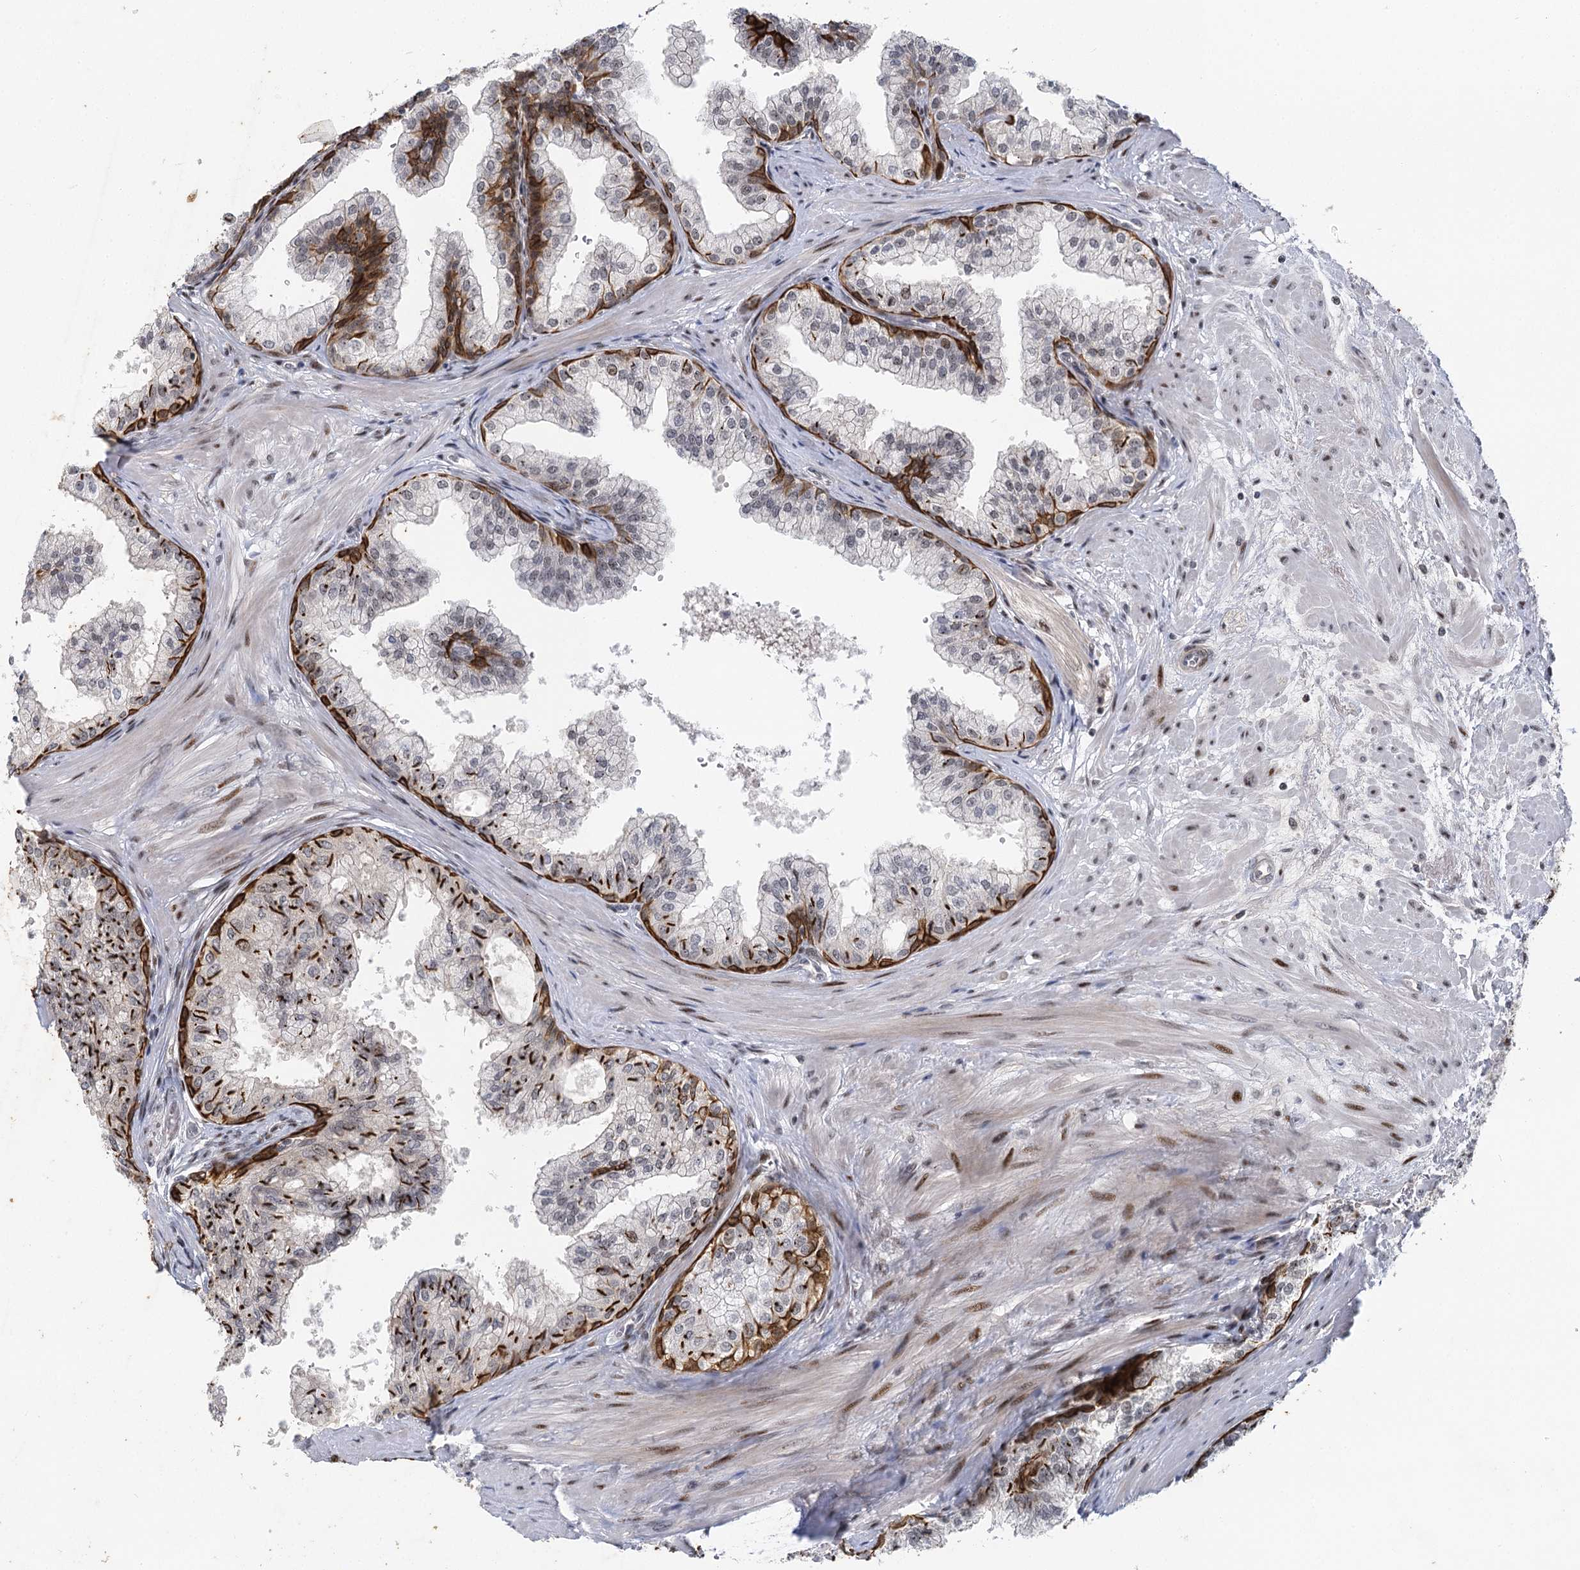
{"staining": {"intensity": "strong", "quantity": "25%-75%", "location": "cytoplasmic/membranous"}, "tissue": "prostate", "cell_type": "Glandular cells", "image_type": "normal", "snomed": [{"axis": "morphology", "description": "Normal tissue, NOS"}, {"axis": "topography", "description": "Prostate"}], "caption": "Unremarkable prostate displays strong cytoplasmic/membranous expression in approximately 25%-75% of glandular cells, visualized by immunohistochemistry. Using DAB (brown) and hematoxylin (blue) stains, captured at high magnification using brightfield microscopy.", "gene": "IL11RA", "patient": {"sex": "male", "age": 60}}